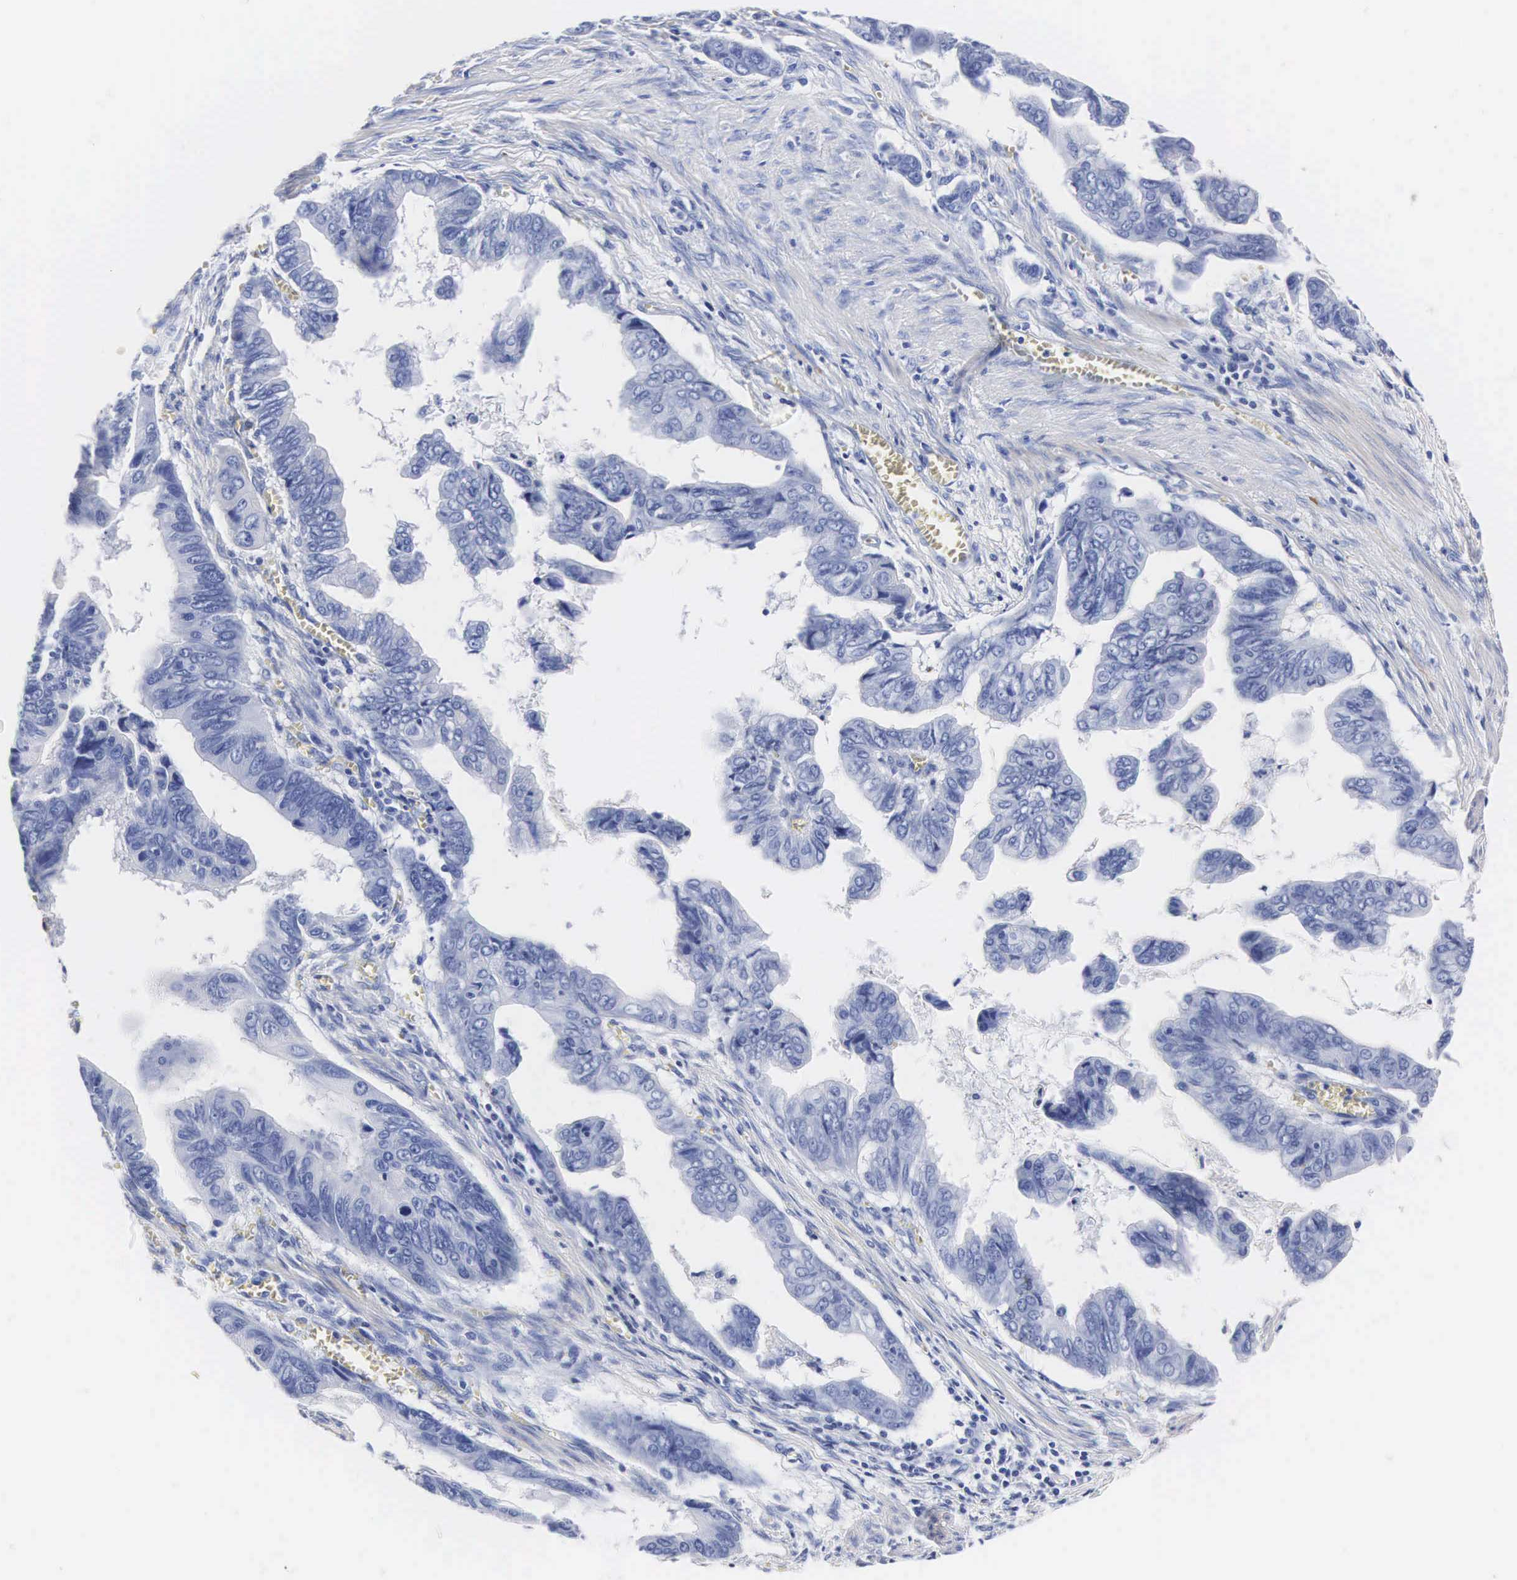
{"staining": {"intensity": "negative", "quantity": "none", "location": "none"}, "tissue": "stomach cancer", "cell_type": "Tumor cells", "image_type": "cancer", "snomed": [{"axis": "morphology", "description": "Adenocarcinoma, NOS"}, {"axis": "topography", "description": "Stomach, upper"}], "caption": "Photomicrograph shows no protein positivity in tumor cells of stomach cancer tissue.", "gene": "ENO2", "patient": {"sex": "male", "age": 80}}